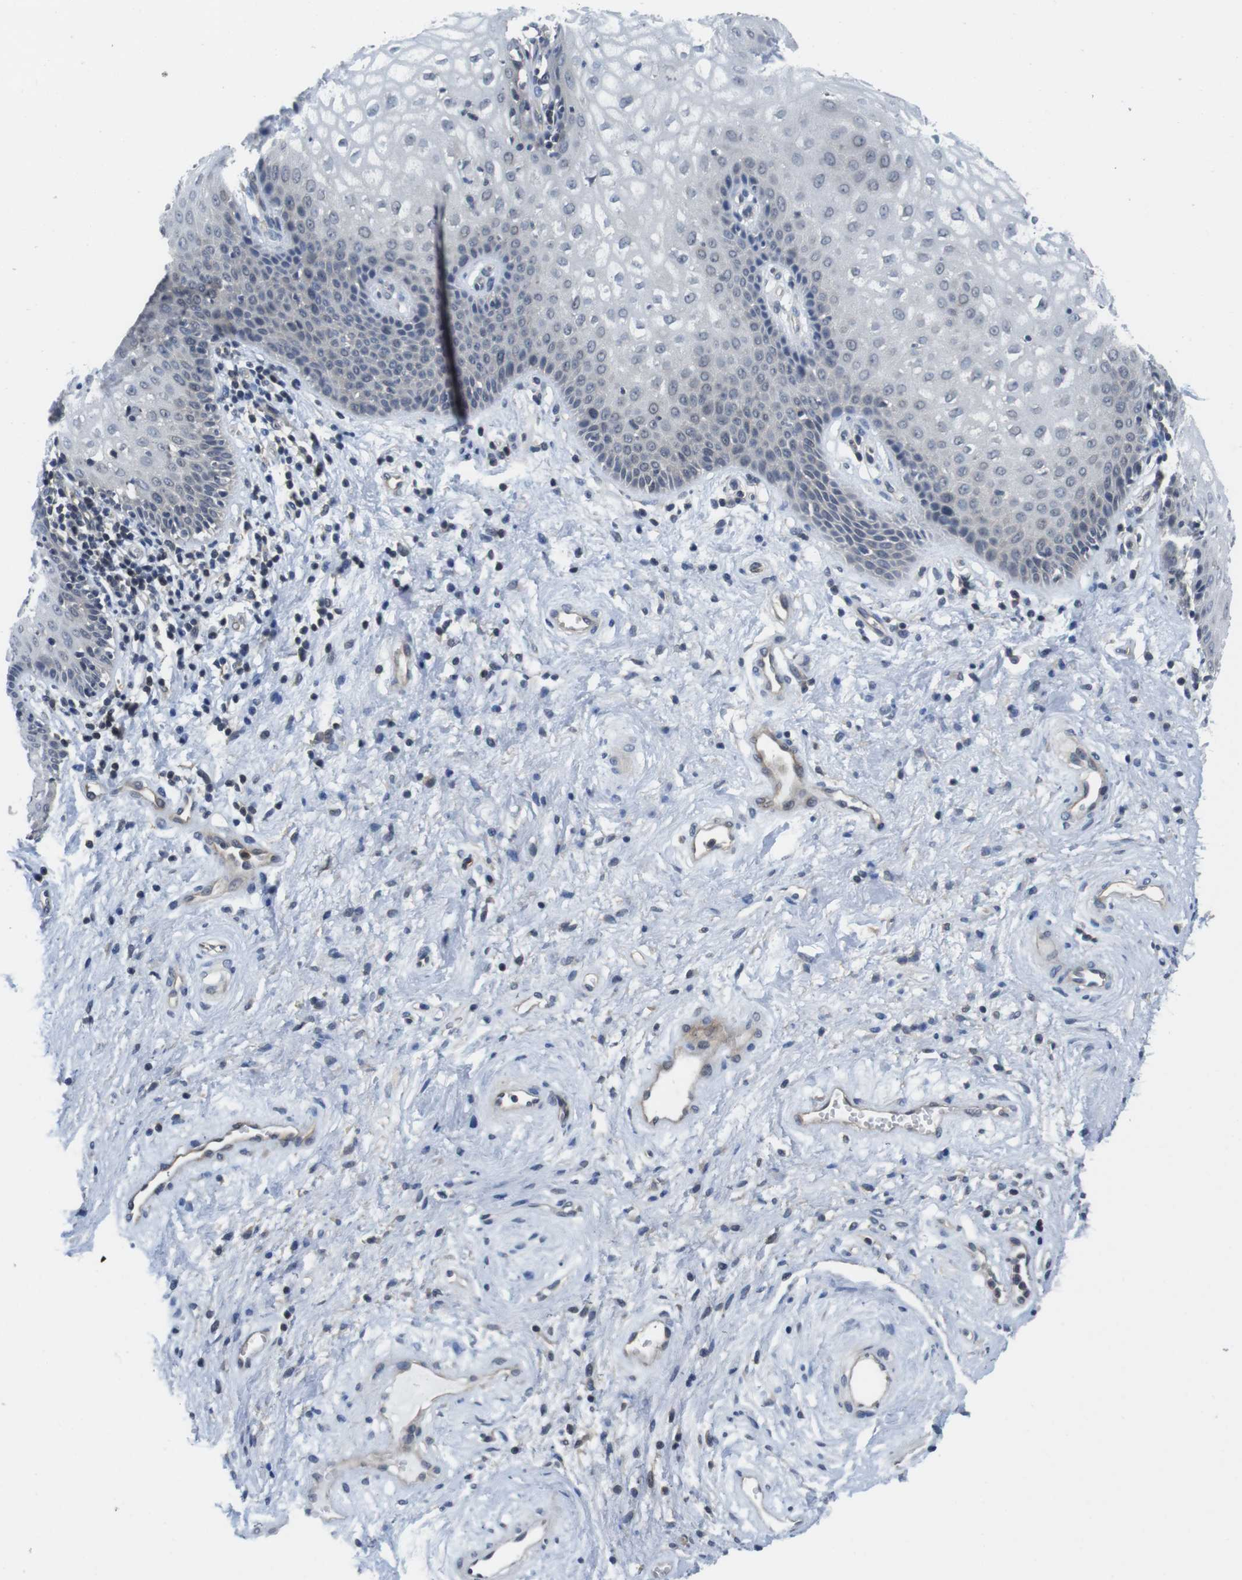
{"staining": {"intensity": "negative", "quantity": "none", "location": "none"}, "tissue": "vagina", "cell_type": "Squamous epithelial cells", "image_type": "normal", "snomed": [{"axis": "morphology", "description": "Normal tissue, NOS"}, {"axis": "topography", "description": "Vagina"}], "caption": "Unremarkable vagina was stained to show a protein in brown. There is no significant expression in squamous epithelial cells. (DAB IHC visualized using brightfield microscopy, high magnification).", "gene": "FADD", "patient": {"sex": "female", "age": 34}}